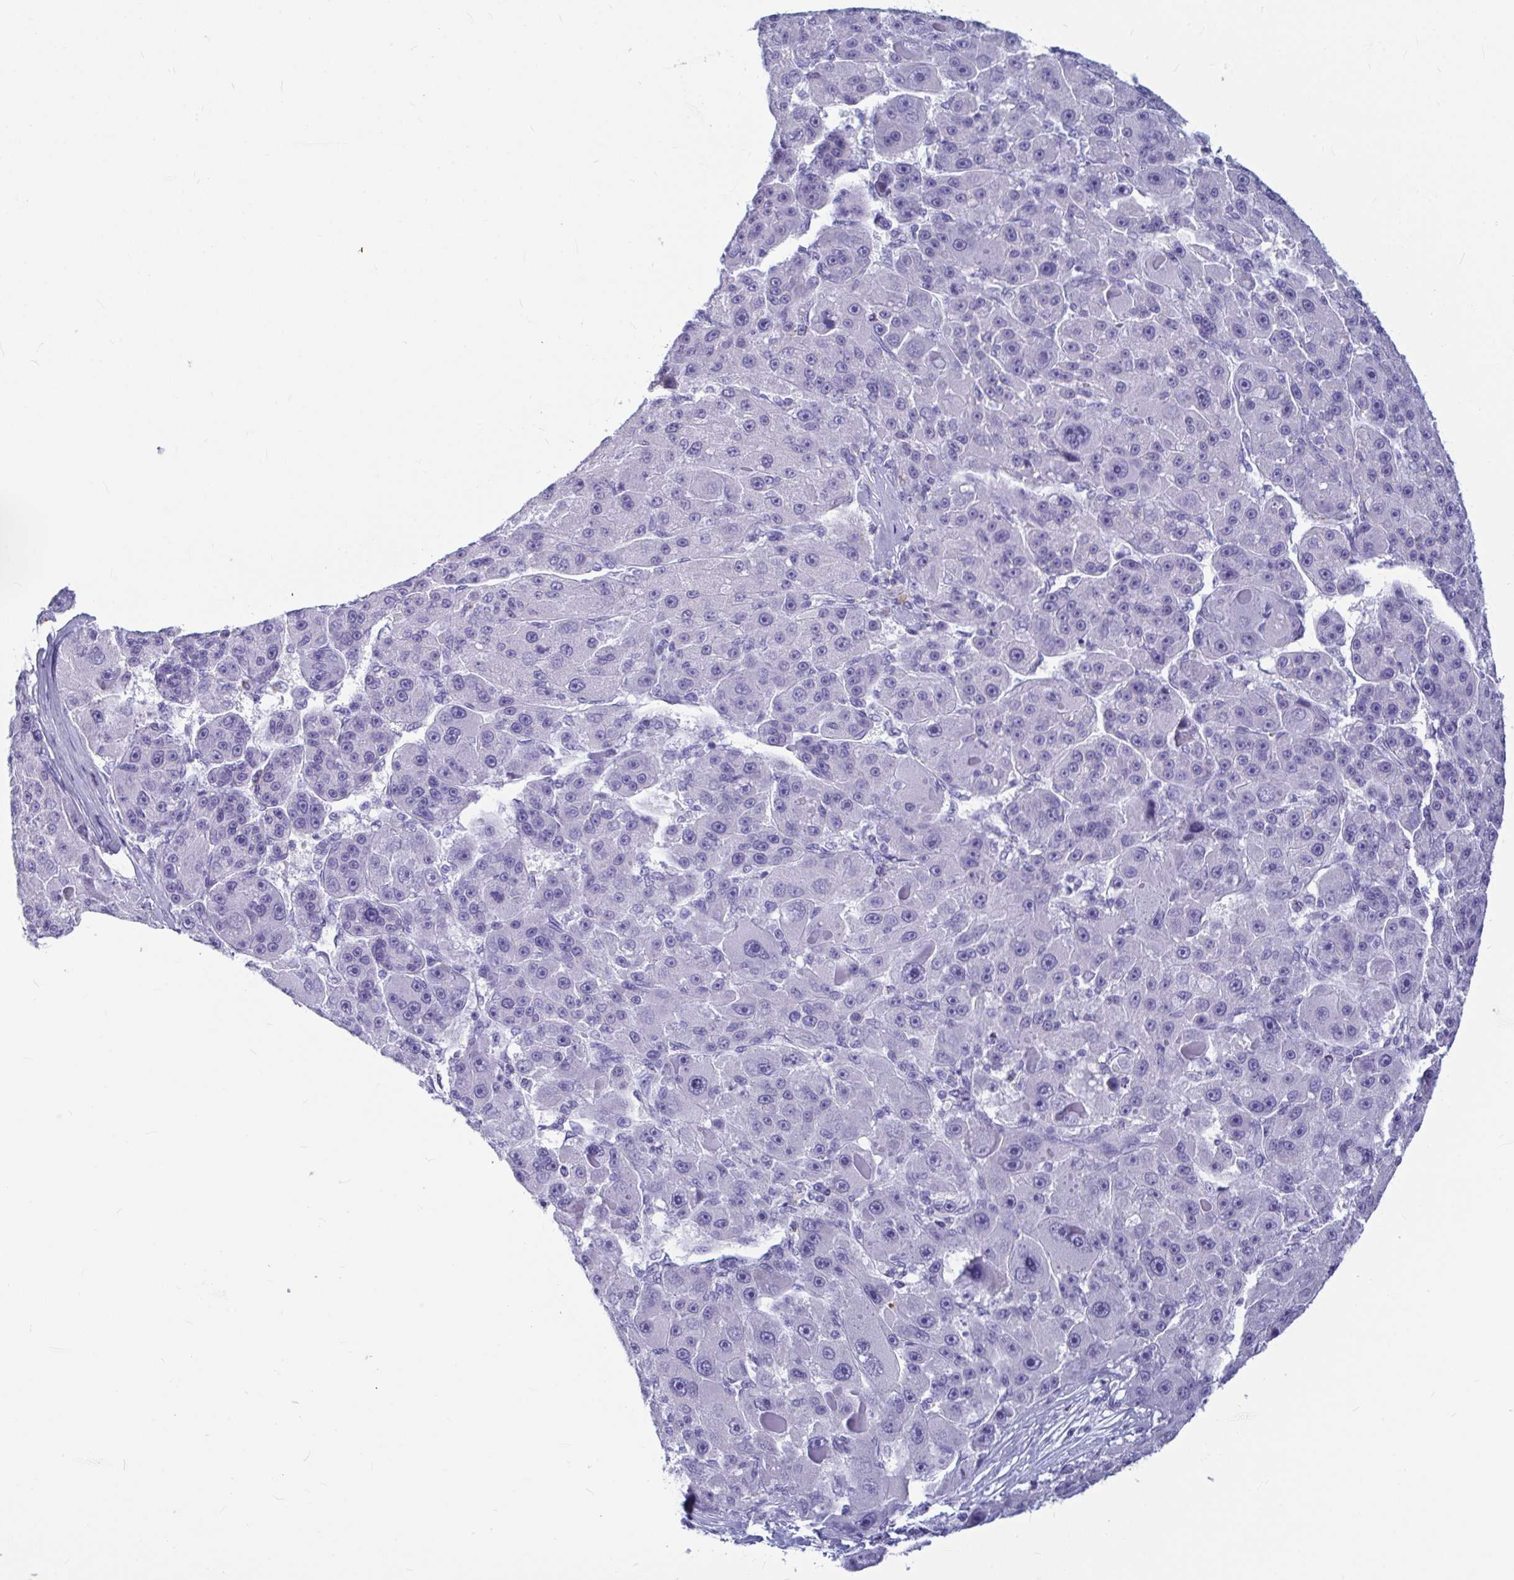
{"staining": {"intensity": "negative", "quantity": "none", "location": "none"}, "tissue": "liver cancer", "cell_type": "Tumor cells", "image_type": "cancer", "snomed": [{"axis": "morphology", "description": "Carcinoma, Hepatocellular, NOS"}, {"axis": "topography", "description": "Liver"}], "caption": "Photomicrograph shows no protein positivity in tumor cells of liver hepatocellular carcinoma tissue.", "gene": "OR5J2", "patient": {"sex": "male", "age": 76}}